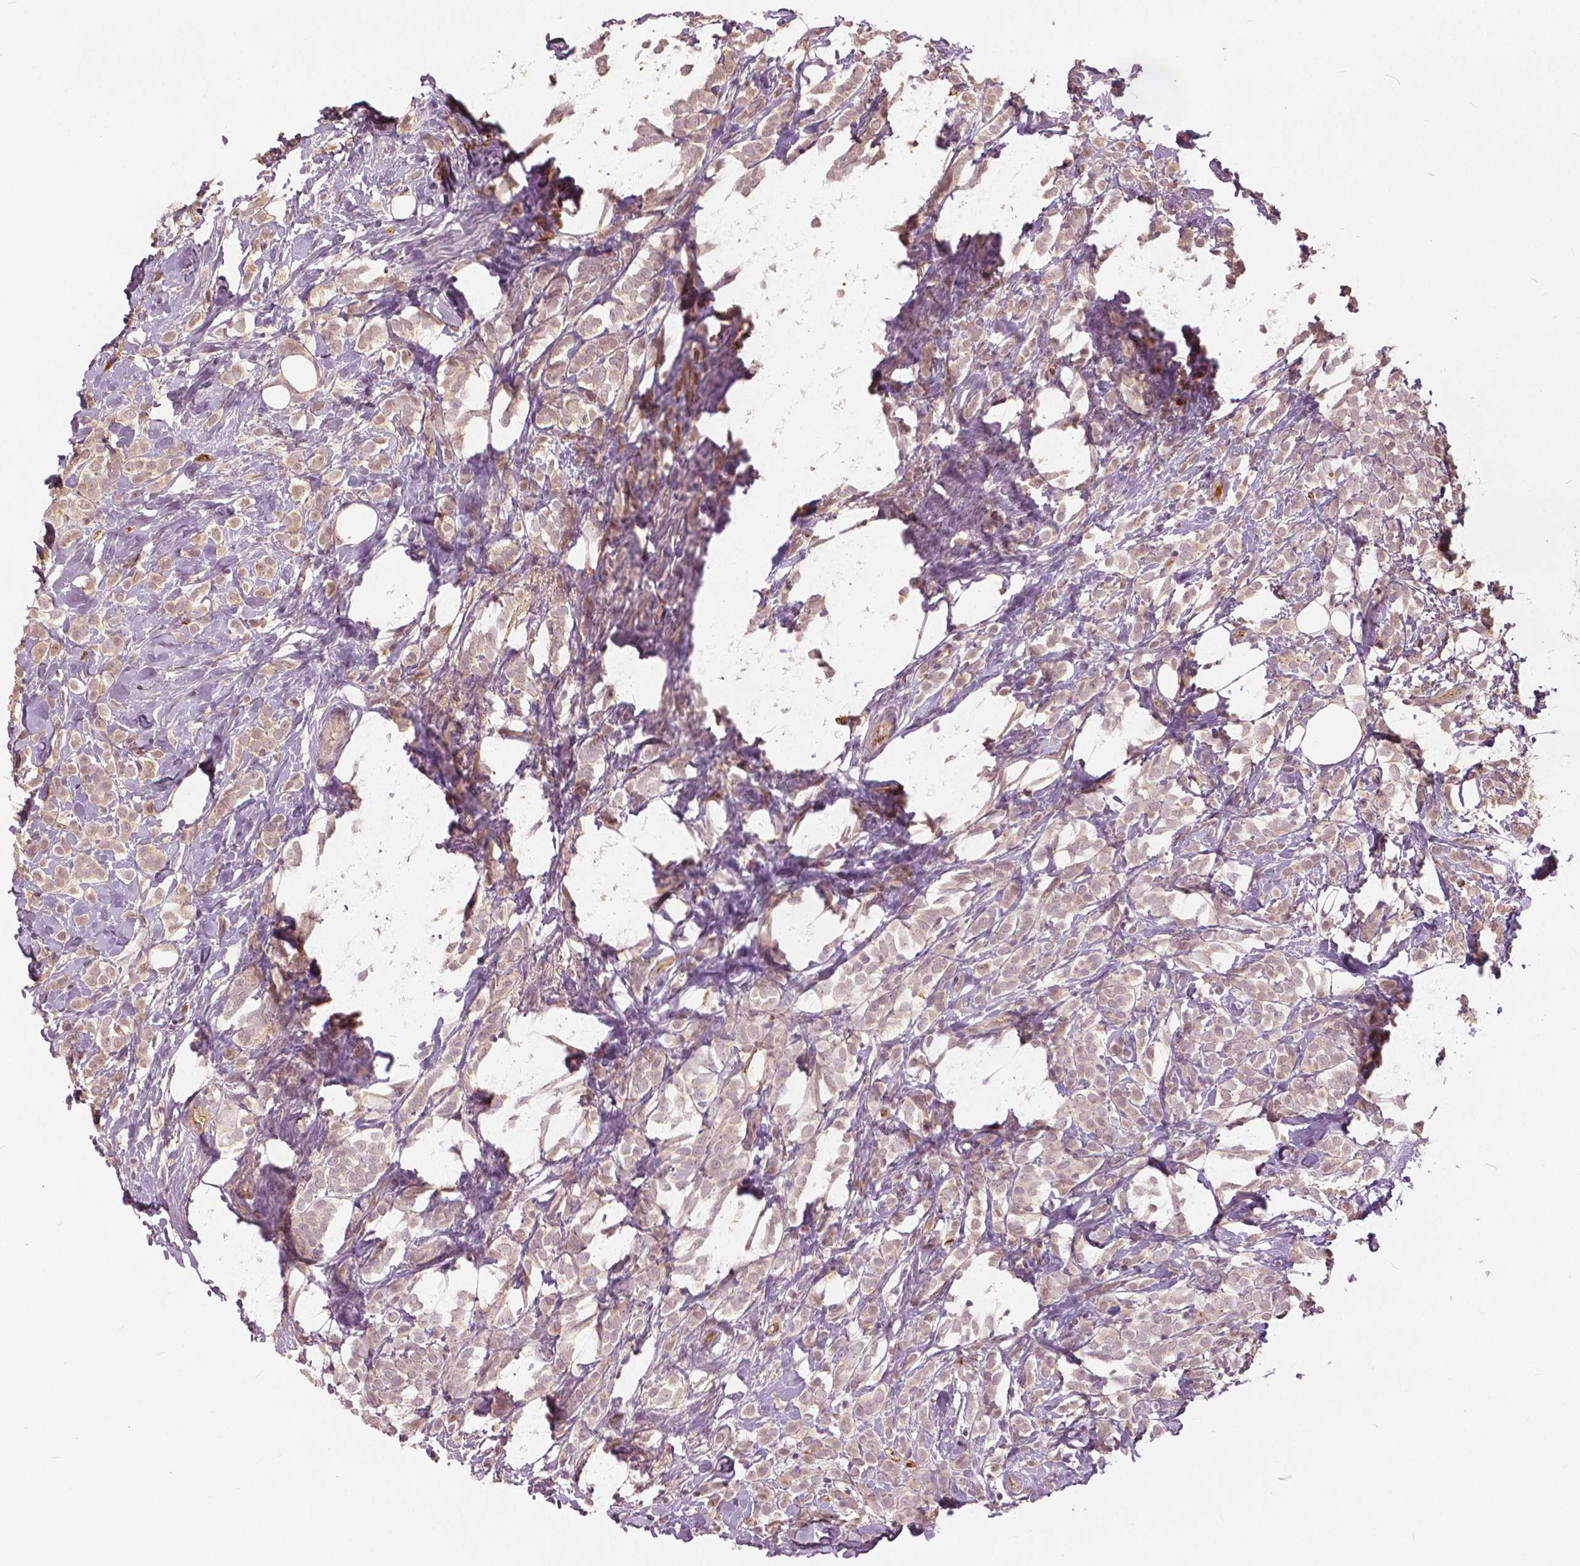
{"staining": {"intensity": "weak", "quantity": "25%-75%", "location": "cytoplasmic/membranous,nuclear"}, "tissue": "breast cancer", "cell_type": "Tumor cells", "image_type": "cancer", "snomed": [{"axis": "morphology", "description": "Lobular carcinoma"}, {"axis": "topography", "description": "Breast"}], "caption": "Tumor cells demonstrate low levels of weak cytoplasmic/membranous and nuclear expression in about 25%-75% of cells in human breast lobular carcinoma.", "gene": "ANGPTL4", "patient": {"sex": "female", "age": 49}}